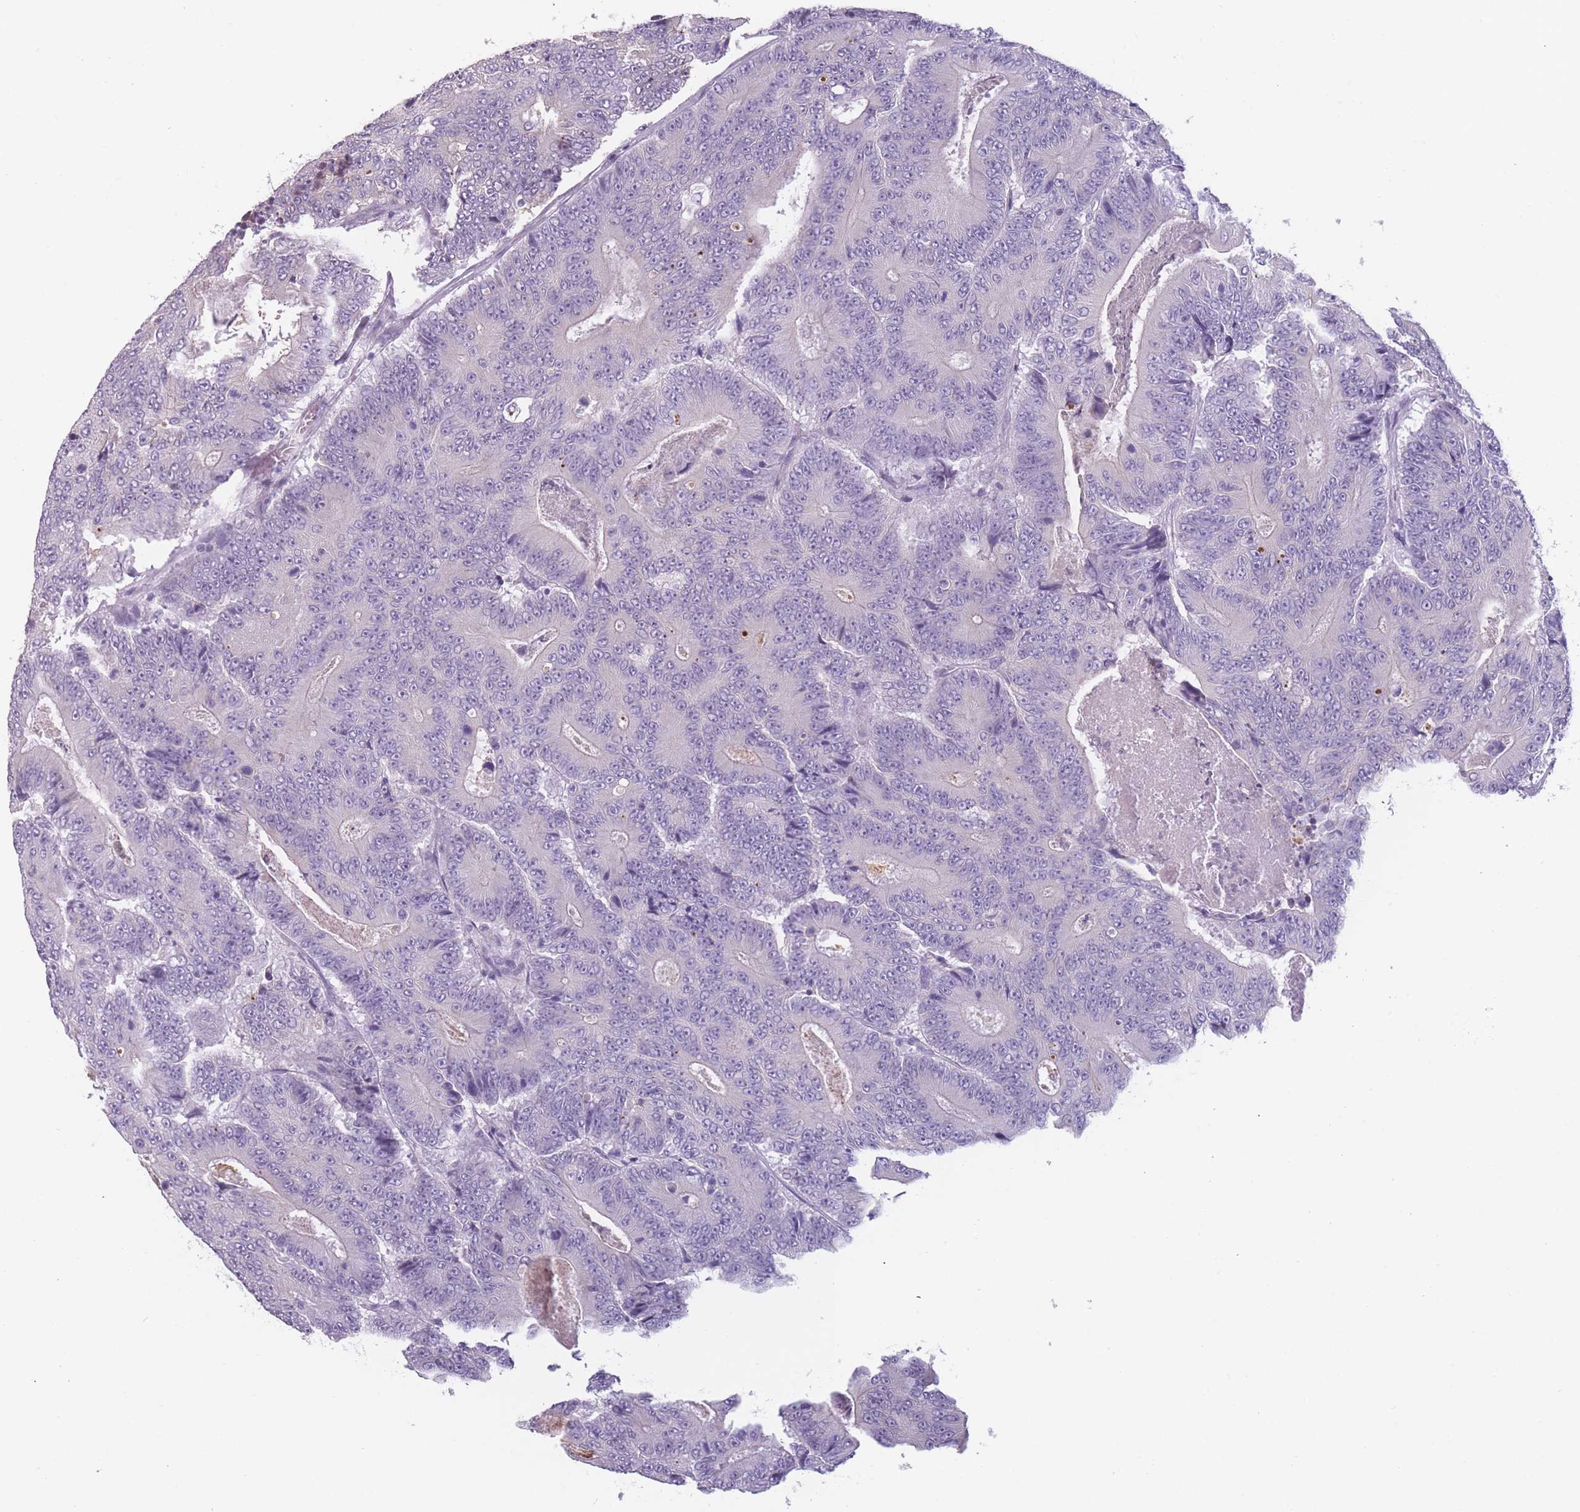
{"staining": {"intensity": "negative", "quantity": "none", "location": "none"}, "tissue": "colorectal cancer", "cell_type": "Tumor cells", "image_type": "cancer", "snomed": [{"axis": "morphology", "description": "Adenocarcinoma, NOS"}, {"axis": "topography", "description": "Colon"}], "caption": "Immunohistochemistry photomicrograph of human colorectal cancer stained for a protein (brown), which demonstrates no positivity in tumor cells. Nuclei are stained in blue.", "gene": "PPFIA3", "patient": {"sex": "male", "age": 83}}